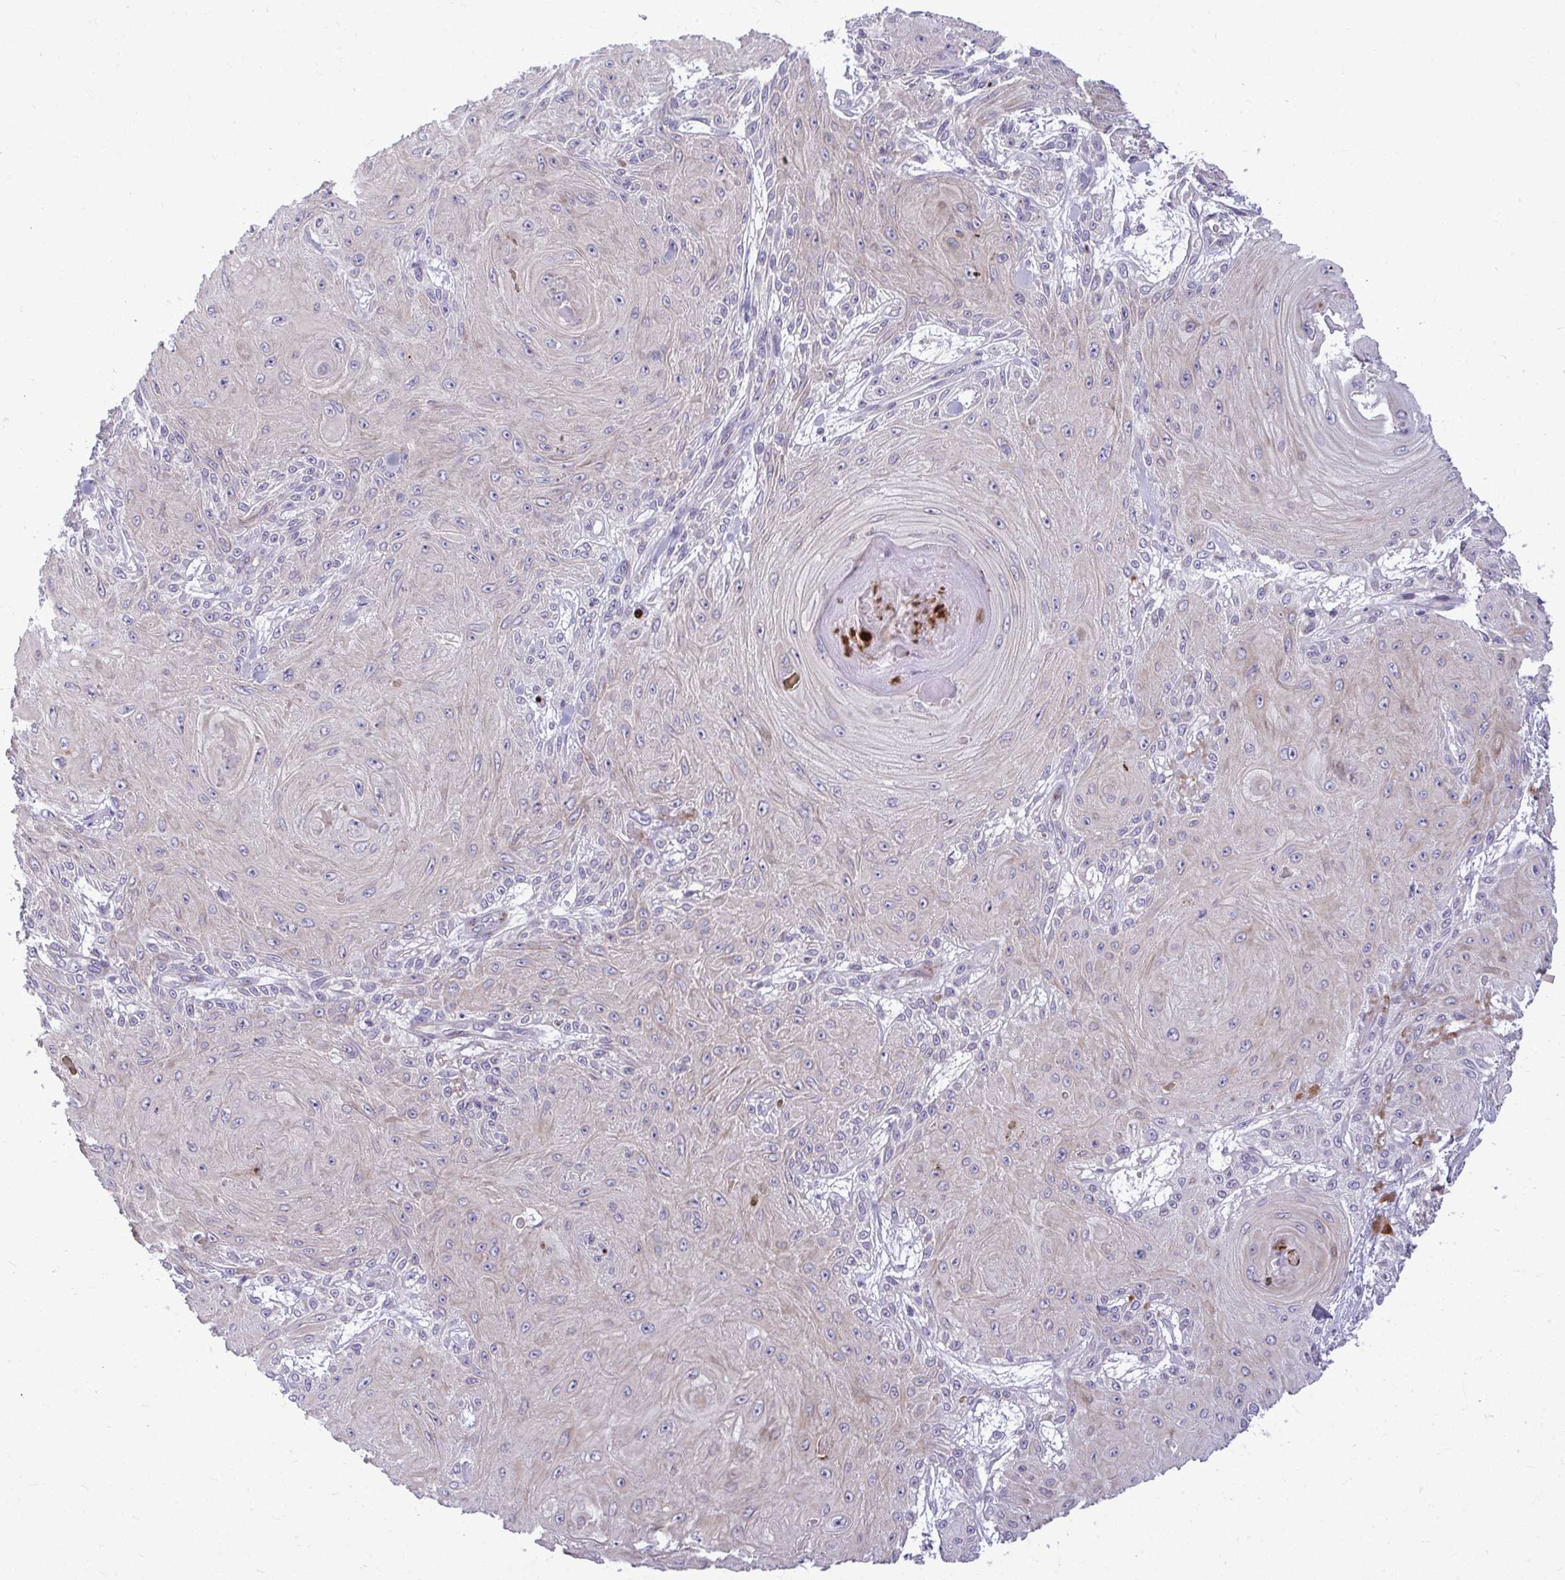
{"staining": {"intensity": "negative", "quantity": "none", "location": "none"}, "tissue": "skin cancer", "cell_type": "Tumor cells", "image_type": "cancer", "snomed": [{"axis": "morphology", "description": "Squamous cell carcinoma, NOS"}, {"axis": "topography", "description": "Skin"}], "caption": "A high-resolution photomicrograph shows immunohistochemistry (IHC) staining of skin squamous cell carcinoma, which exhibits no significant staining in tumor cells.", "gene": "SLC14A1", "patient": {"sex": "male", "age": 88}}